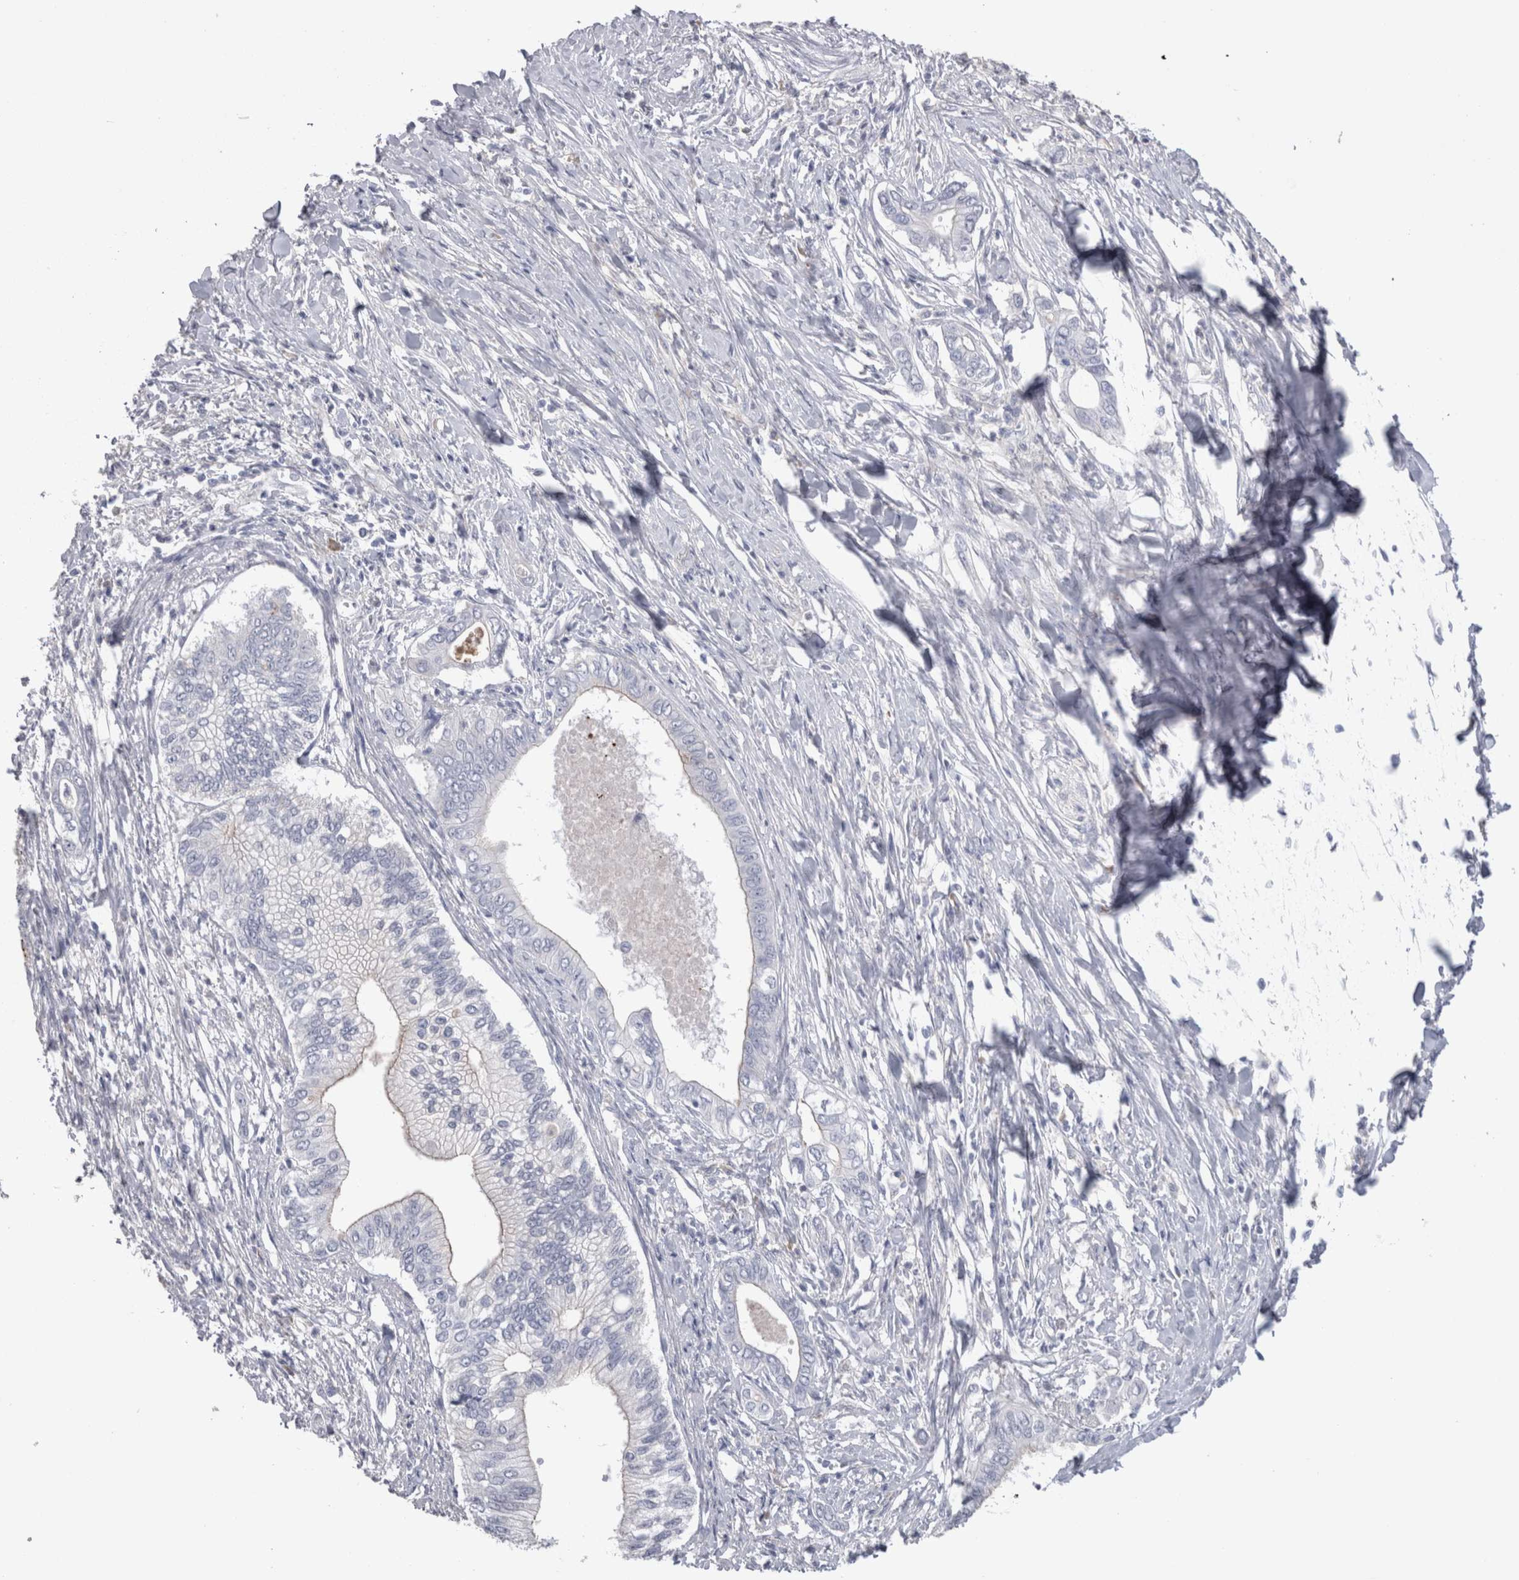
{"staining": {"intensity": "negative", "quantity": "none", "location": "none"}, "tissue": "pancreatic cancer", "cell_type": "Tumor cells", "image_type": "cancer", "snomed": [{"axis": "morphology", "description": "Normal tissue, NOS"}, {"axis": "morphology", "description": "Adenocarcinoma, NOS"}, {"axis": "topography", "description": "Pancreas"}, {"axis": "topography", "description": "Peripheral nerve tissue"}], "caption": "Photomicrograph shows no protein expression in tumor cells of pancreatic adenocarcinoma tissue. Brightfield microscopy of IHC stained with DAB (3,3'-diaminobenzidine) (brown) and hematoxylin (blue), captured at high magnification.", "gene": "REG1A", "patient": {"sex": "male", "age": 59}}